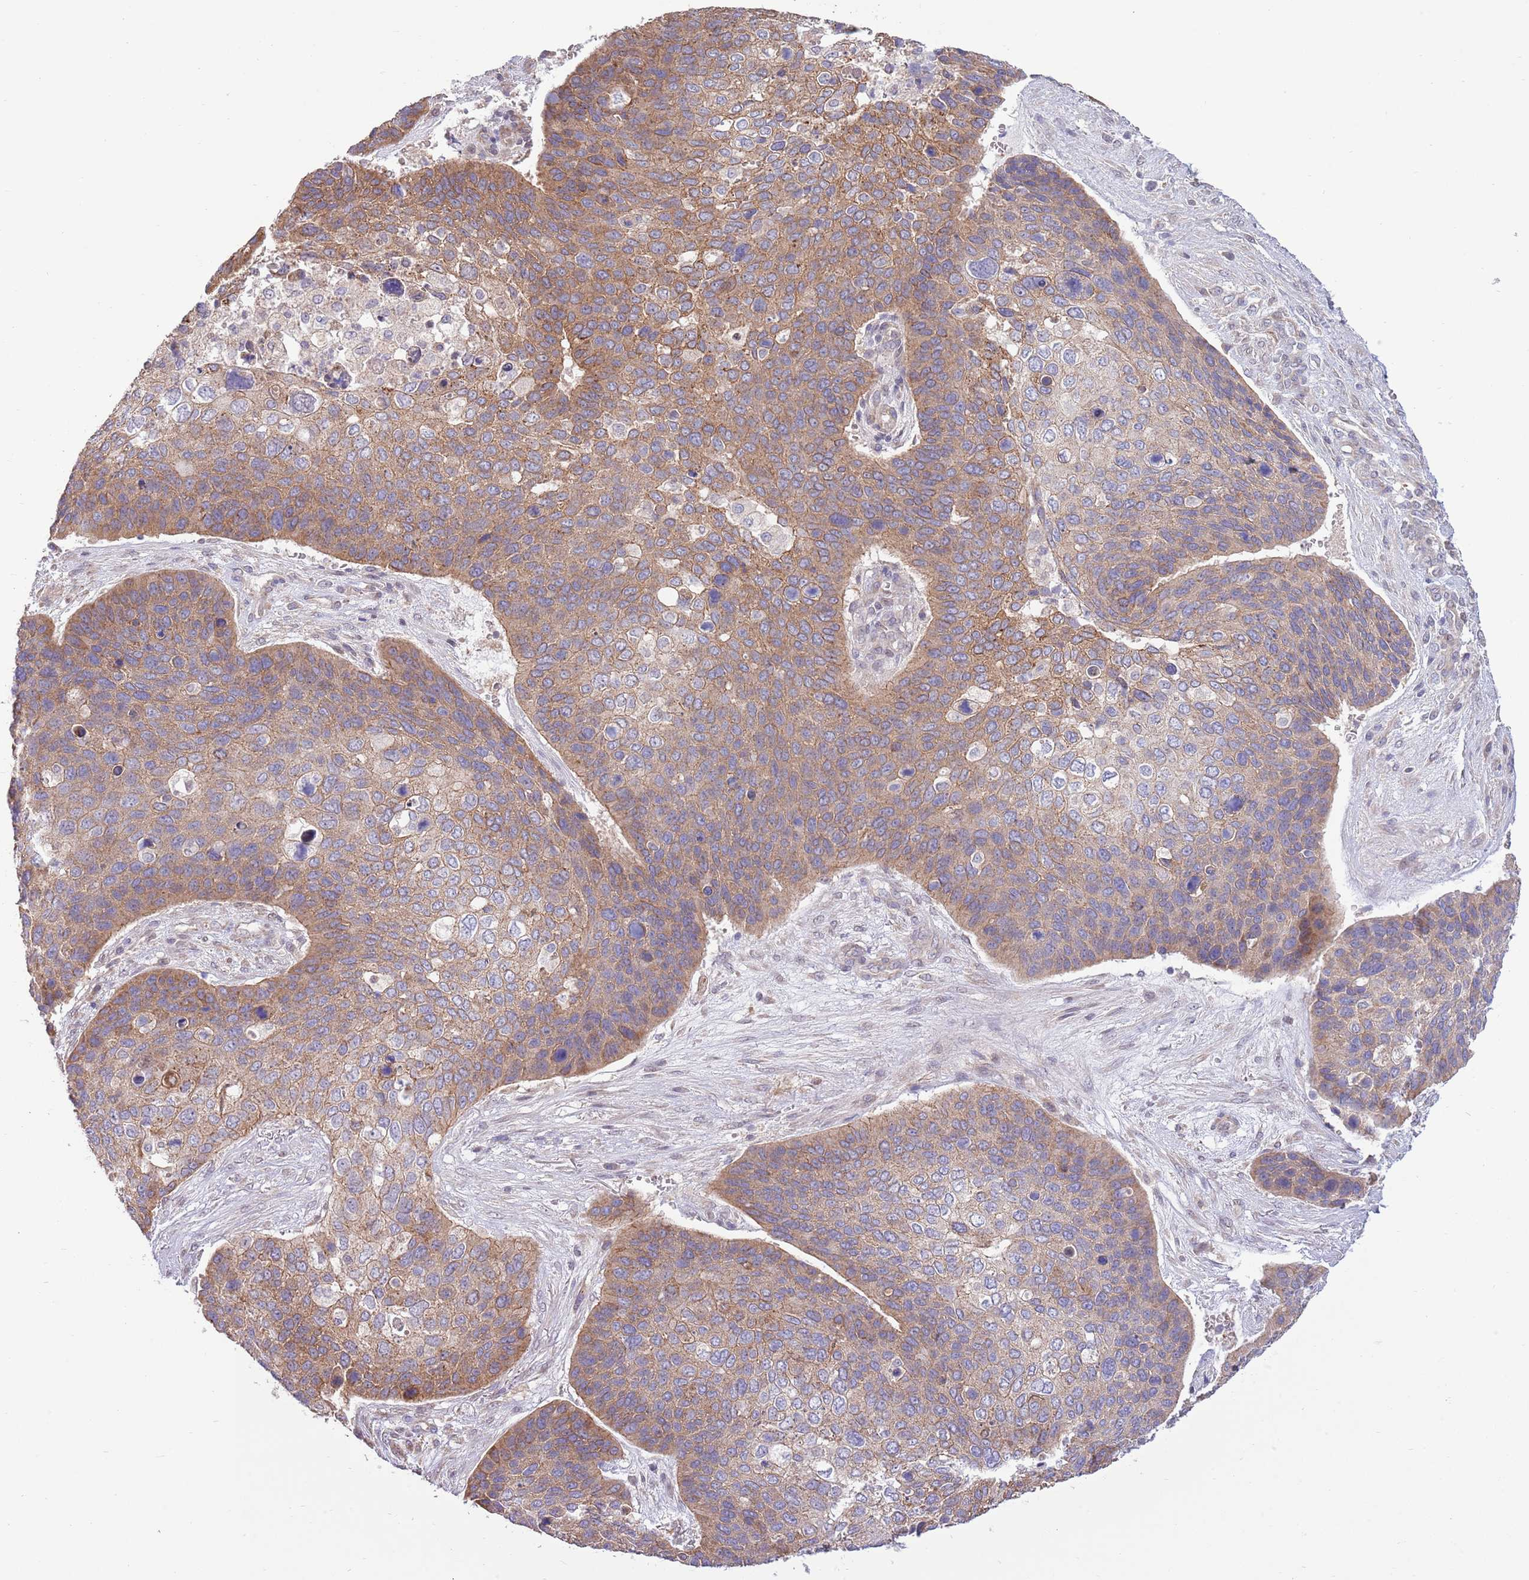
{"staining": {"intensity": "moderate", "quantity": ">75%", "location": "cytoplasmic/membranous"}, "tissue": "skin cancer", "cell_type": "Tumor cells", "image_type": "cancer", "snomed": [{"axis": "morphology", "description": "Basal cell carcinoma"}, {"axis": "topography", "description": "Skin"}], "caption": "The immunohistochemical stain labels moderate cytoplasmic/membranous expression in tumor cells of skin cancer (basal cell carcinoma) tissue.", "gene": "ARL2BP", "patient": {"sex": "female", "age": 74}}